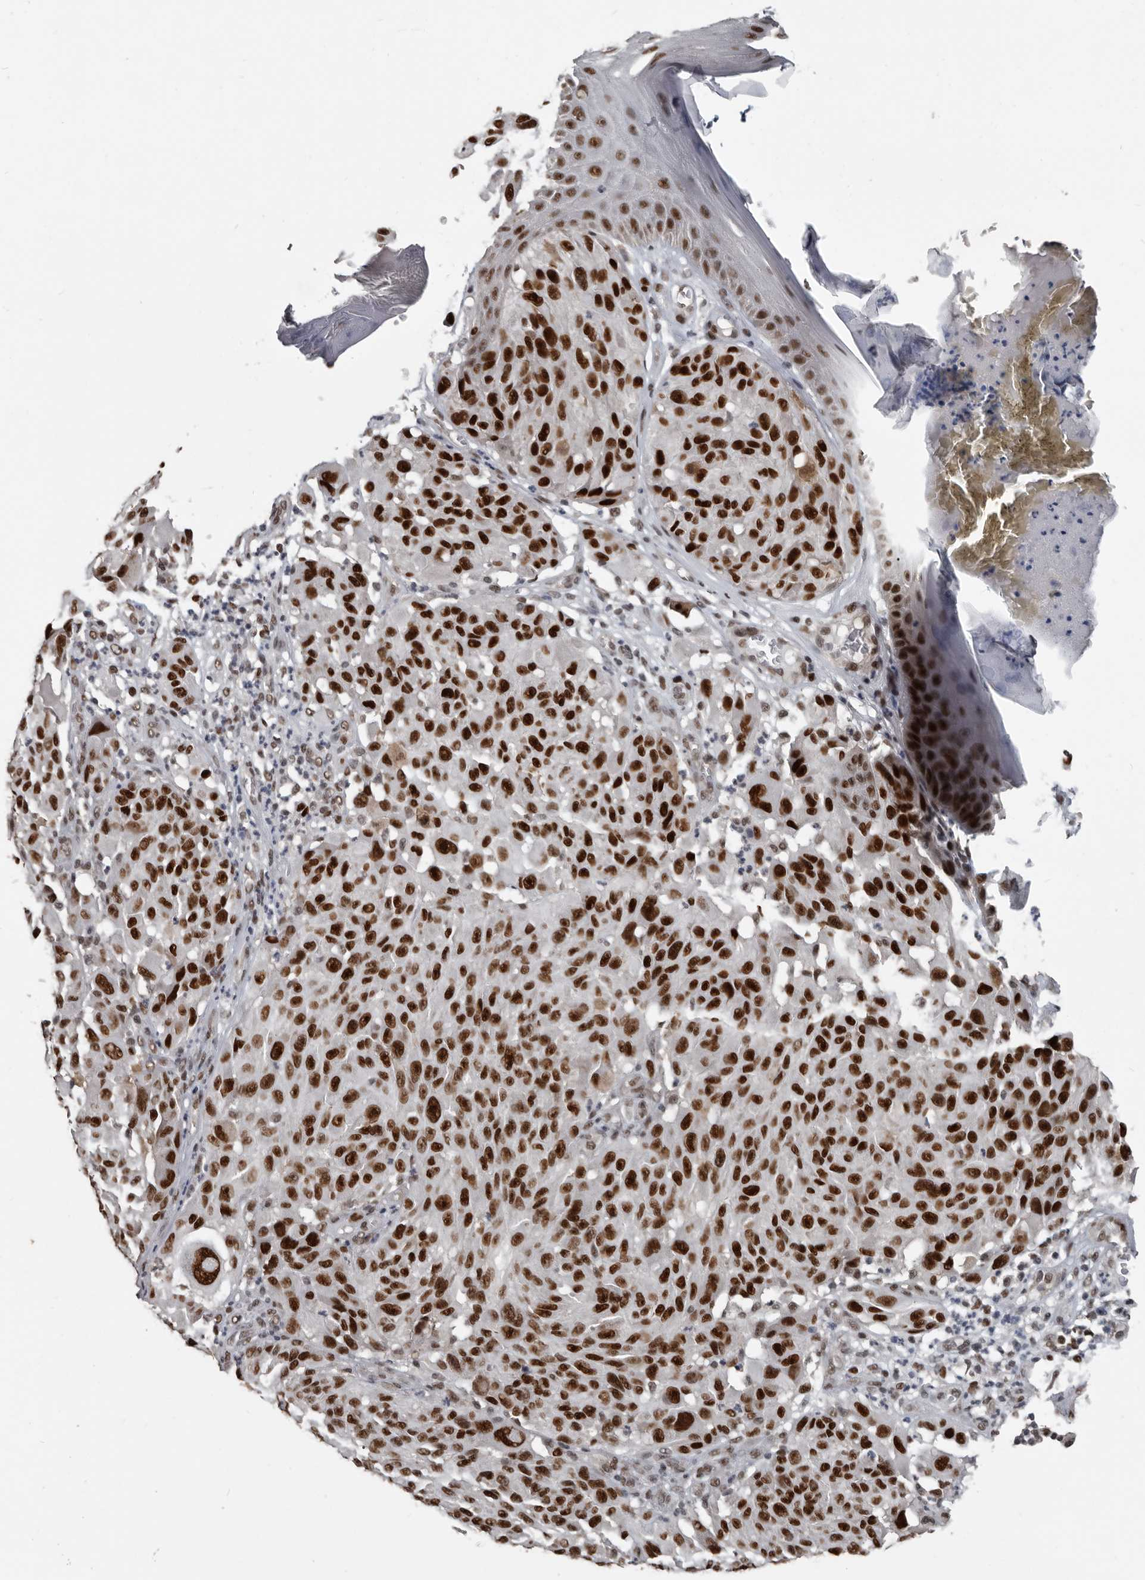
{"staining": {"intensity": "strong", "quantity": ">75%", "location": "nuclear"}, "tissue": "melanoma", "cell_type": "Tumor cells", "image_type": "cancer", "snomed": [{"axis": "morphology", "description": "Malignant melanoma, NOS"}, {"axis": "topography", "description": "Skin"}], "caption": "Tumor cells demonstrate high levels of strong nuclear staining in about >75% of cells in melanoma. (Brightfield microscopy of DAB IHC at high magnification).", "gene": "CHD1L", "patient": {"sex": "male", "age": 83}}